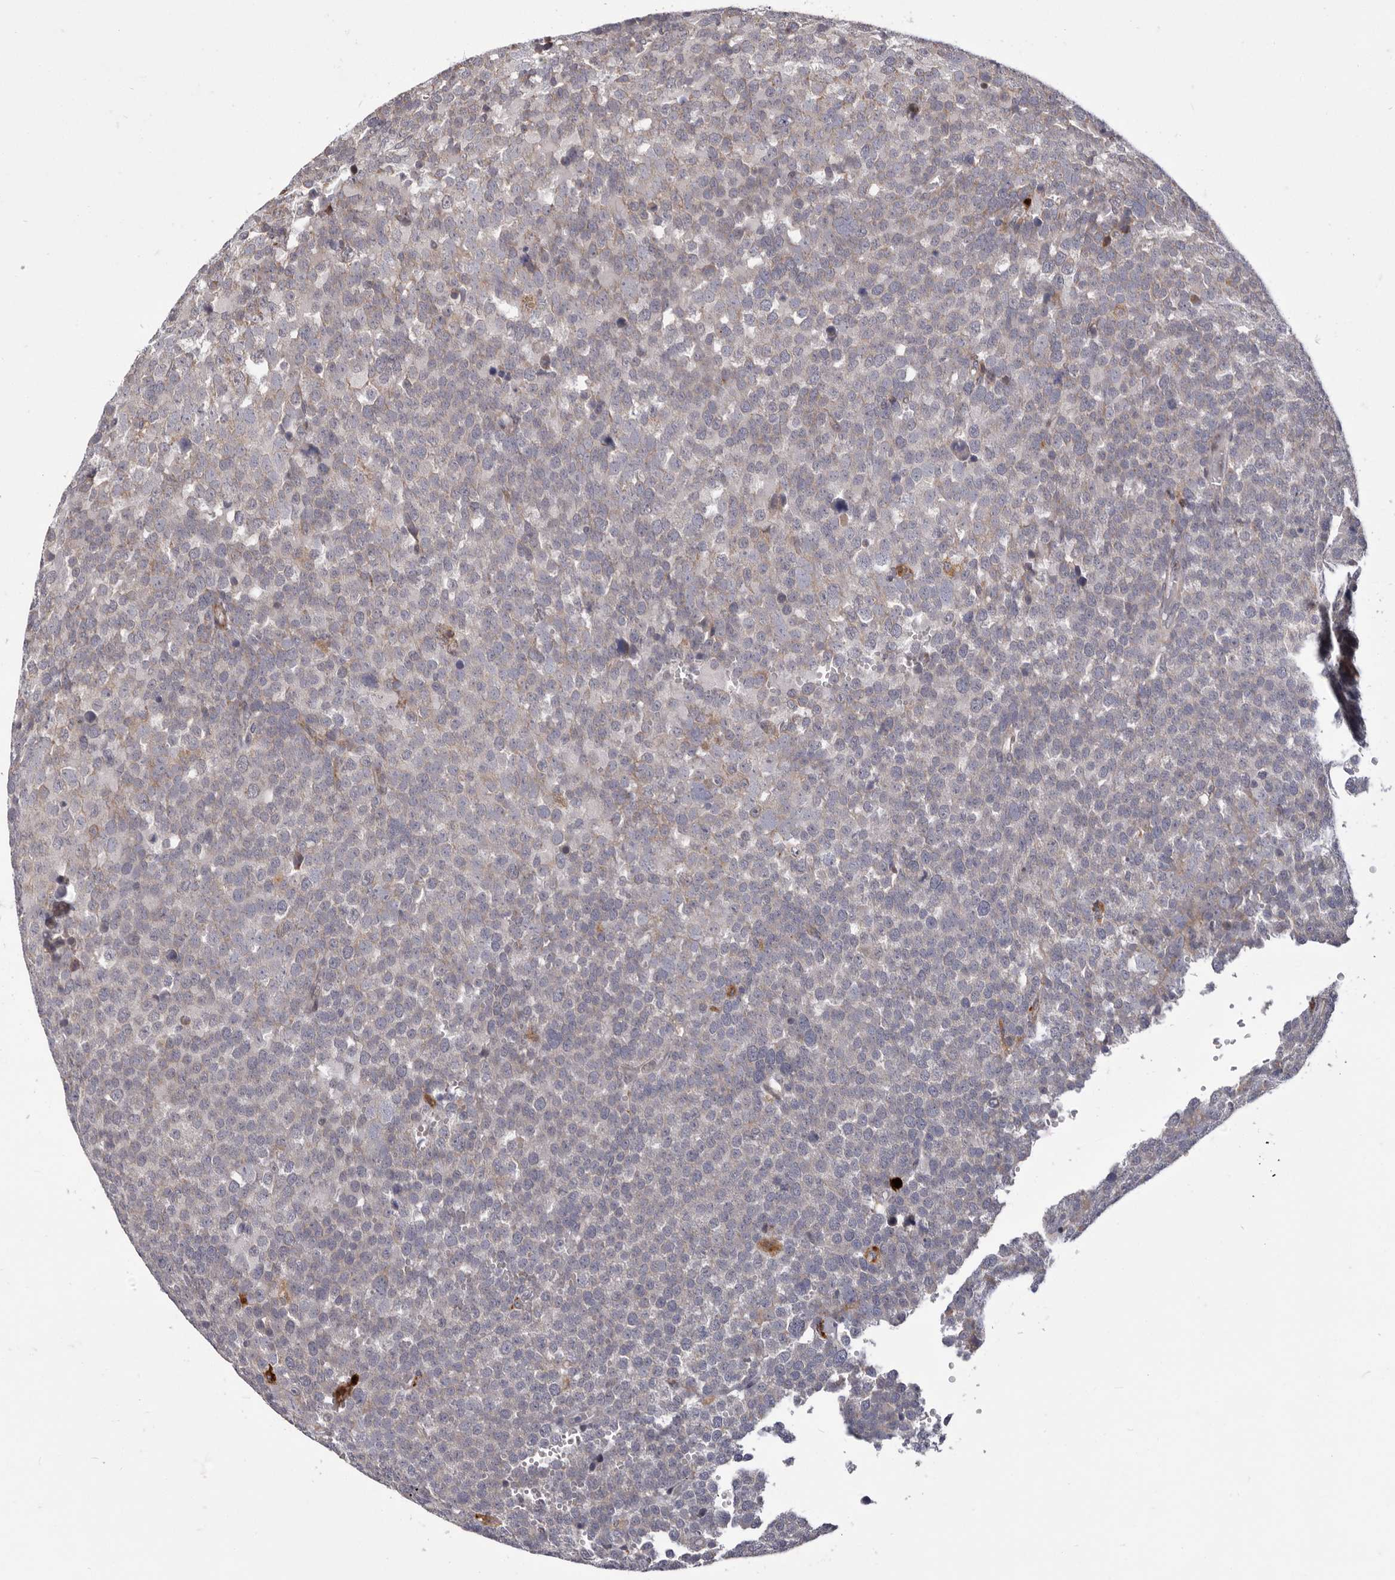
{"staining": {"intensity": "weak", "quantity": "<25%", "location": "cytoplasmic/membranous"}, "tissue": "testis cancer", "cell_type": "Tumor cells", "image_type": "cancer", "snomed": [{"axis": "morphology", "description": "Seminoma, NOS"}, {"axis": "topography", "description": "Testis"}], "caption": "There is no significant positivity in tumor cells of testis seminoma.", "gene": "TOR3A", "patient": {"sex": "male", "age": 71}}